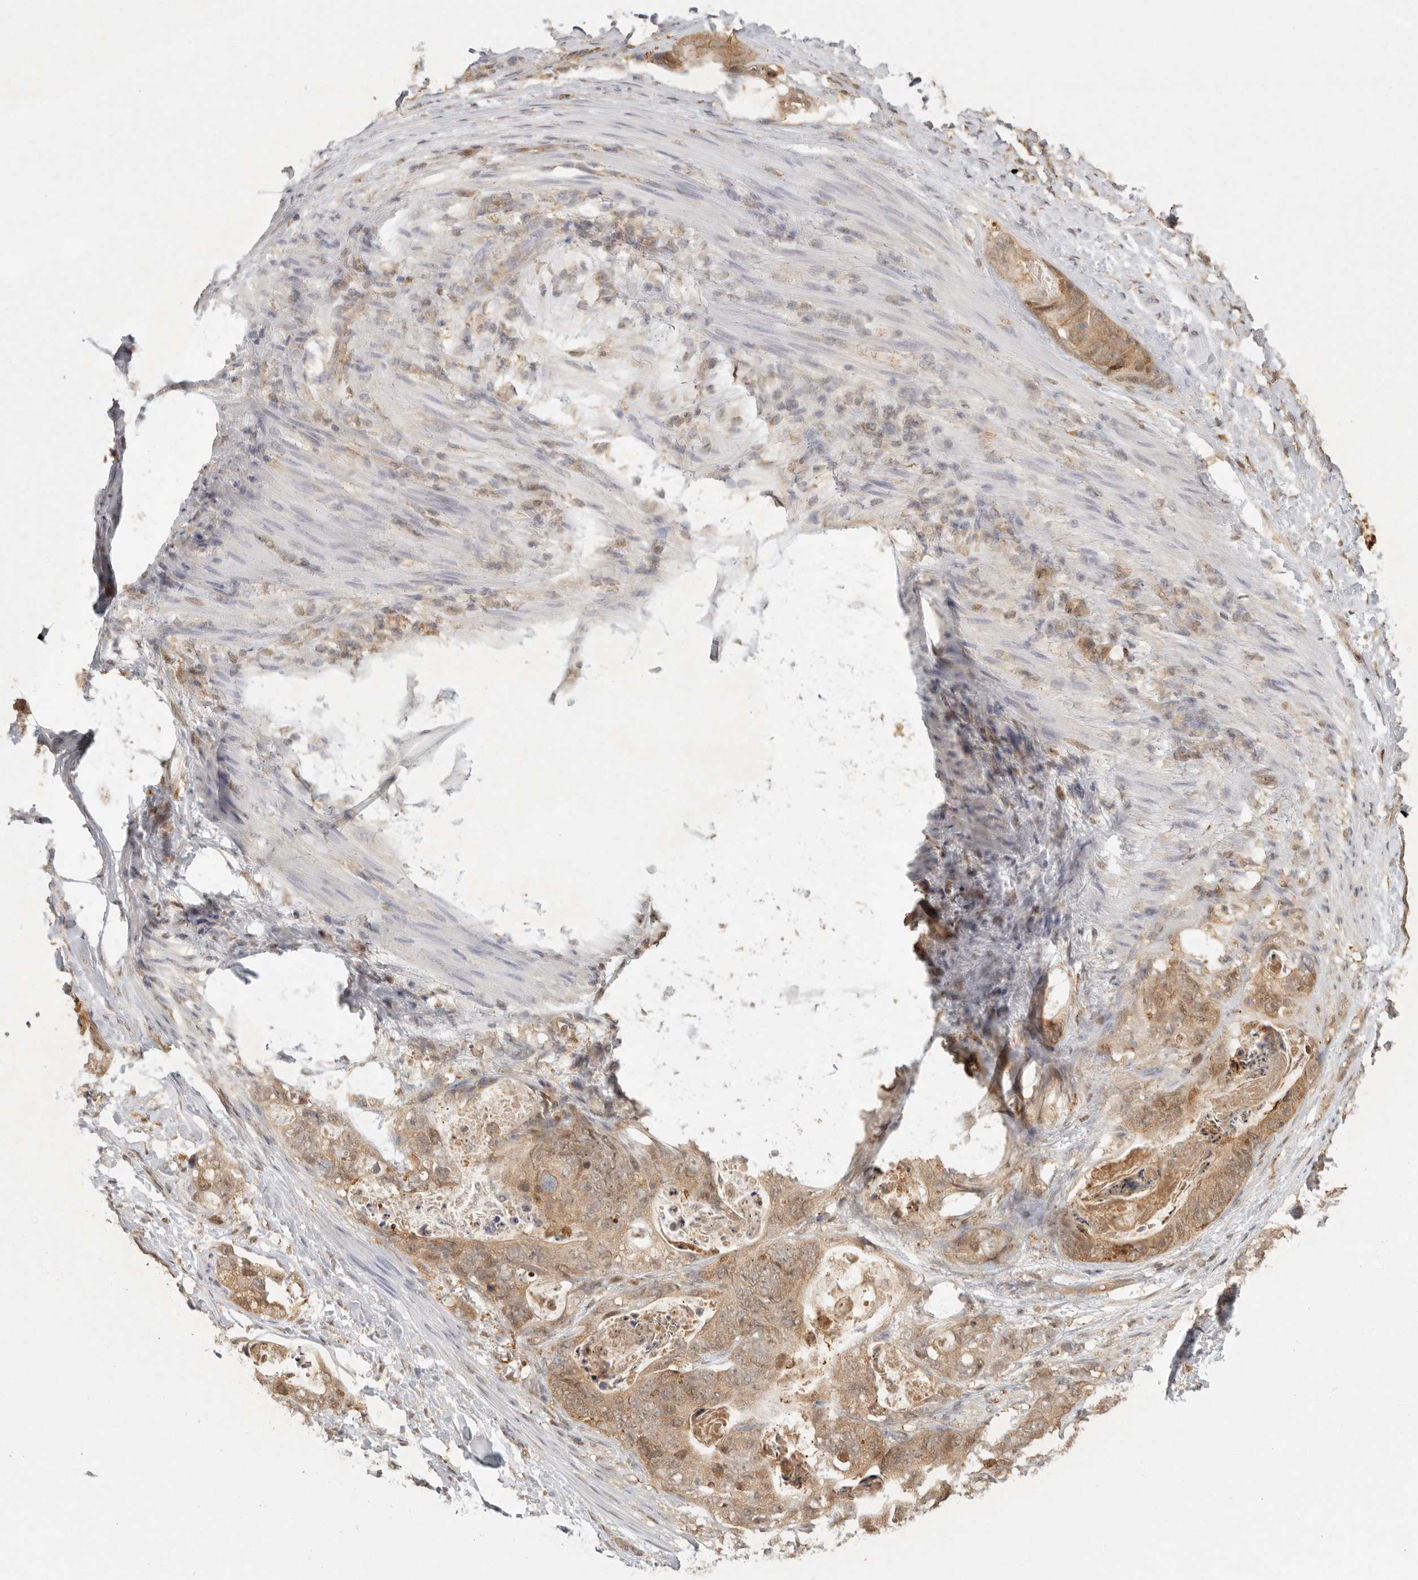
{"staining": {"intensity": "moderate", "quantity": ">75%", "location": "cytoplasmic/membranous"}, "tissue": "stomach cancer", "cell_type": "Tumor cells", "image_type": "cancer", "snomed": [{"axis": "morphology", "description": "Normal tissue, NOS"}, {"axis": "morphology", "description": "Adenocarcinoma, NOS"}, {"axis": "topography", "description": "Stomach"}], "caption": "This photomicrograph demonstrates immunohistochemistry (IHC) staining of human stomach cancer, with medium moderate cytoplasmic/membranous expression in about >75% of tumor cells.", "gene": "PSMA5", "patient": {"sex": "female", "age": 89}}